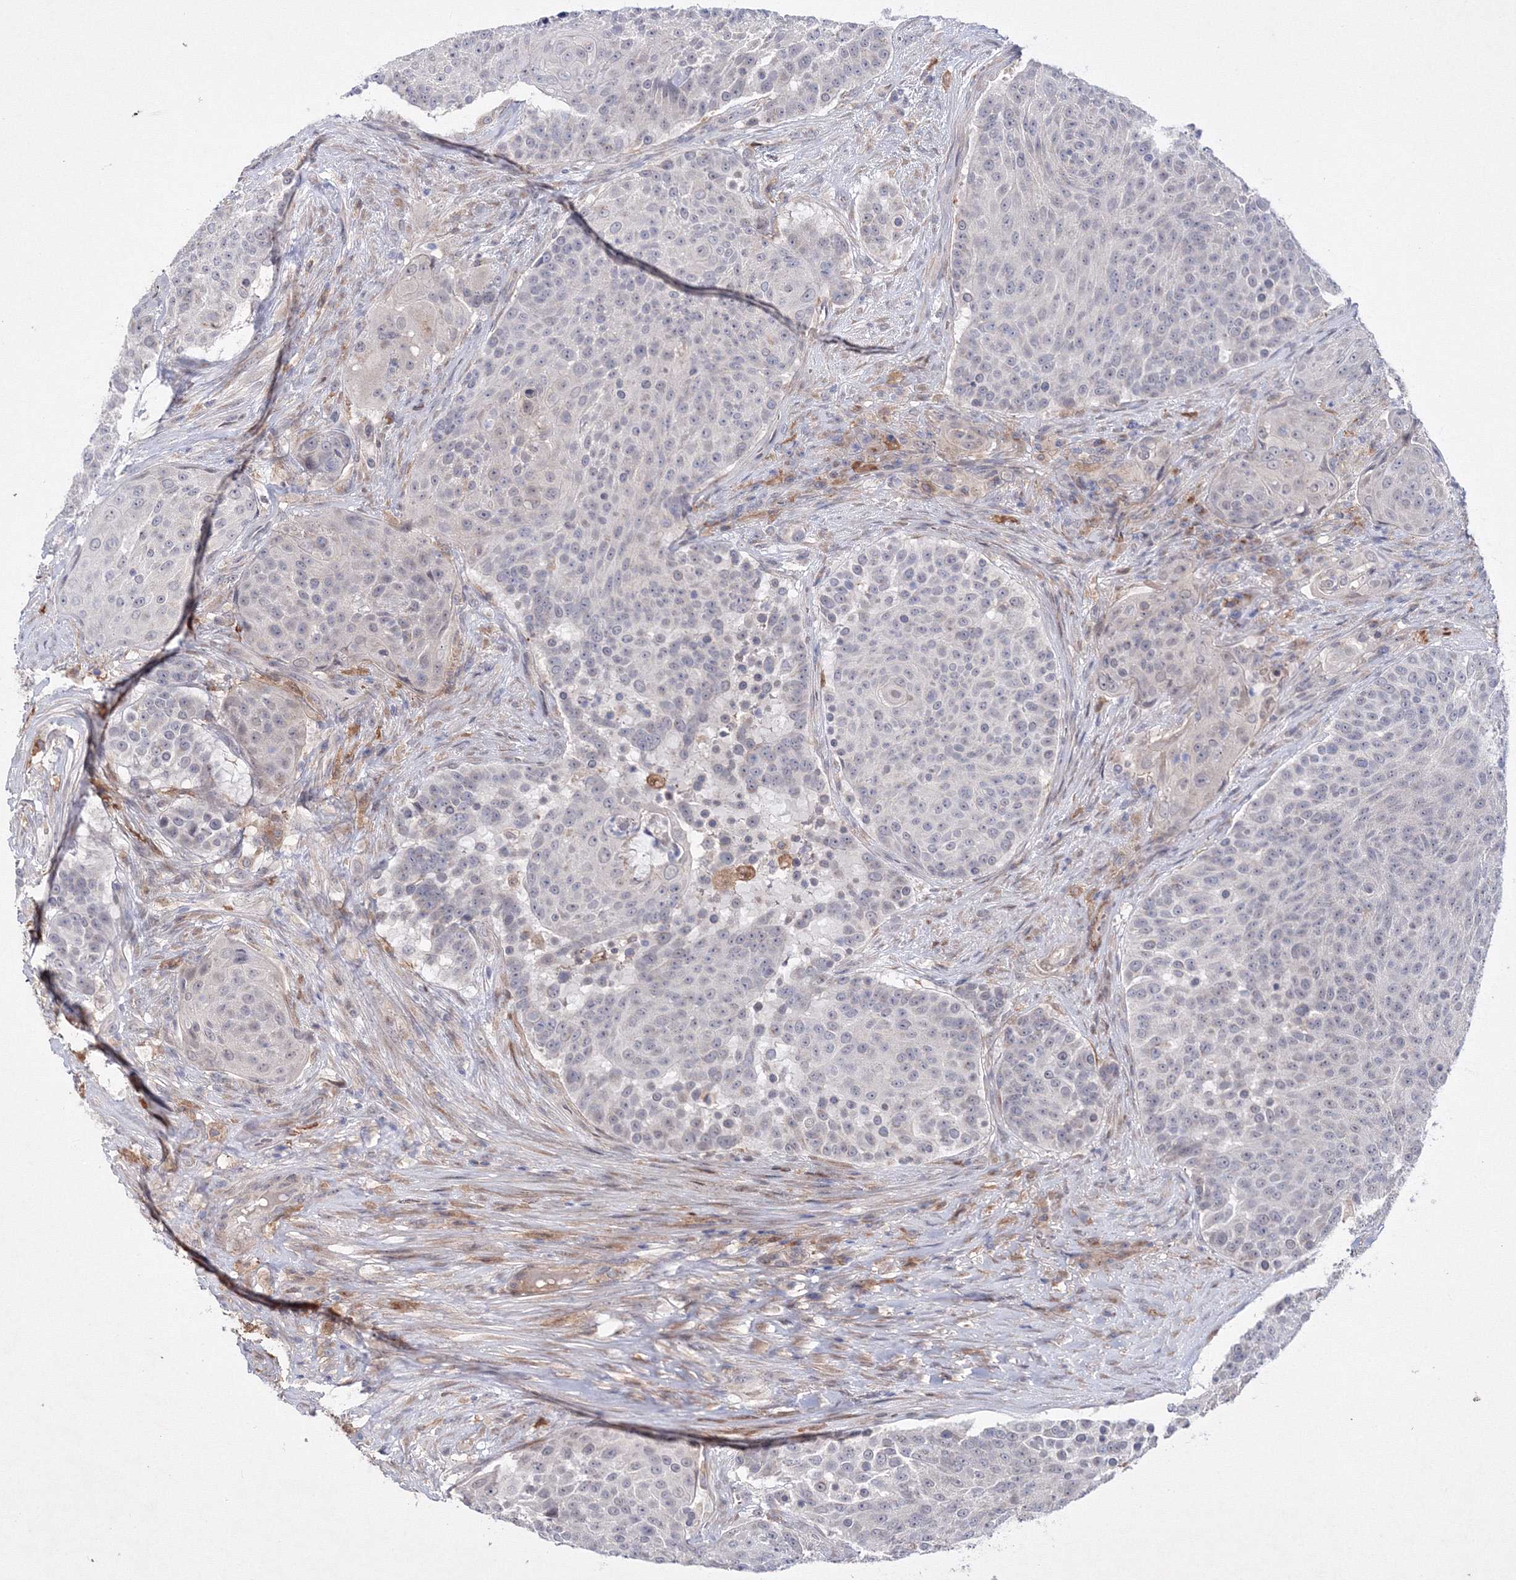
{"staining": {"intensity": "negative", "quantity": "none", "location": "none"}, "tissue": "urothelial cancer", "cell_type": "Tumor cells", "image_type": "cancer", "snomed": [{"axis": "morphology", "description": "Urothelial carcinoma, High grade"}, {"axis": "topography", "description": "Urinary bladder"}], "caption": "Protein analysis of urothelial cancer exhibits no significant expression in tumor cells.", "gene": "C11orf52", "patient": {"sex": "female", "age": 63}}